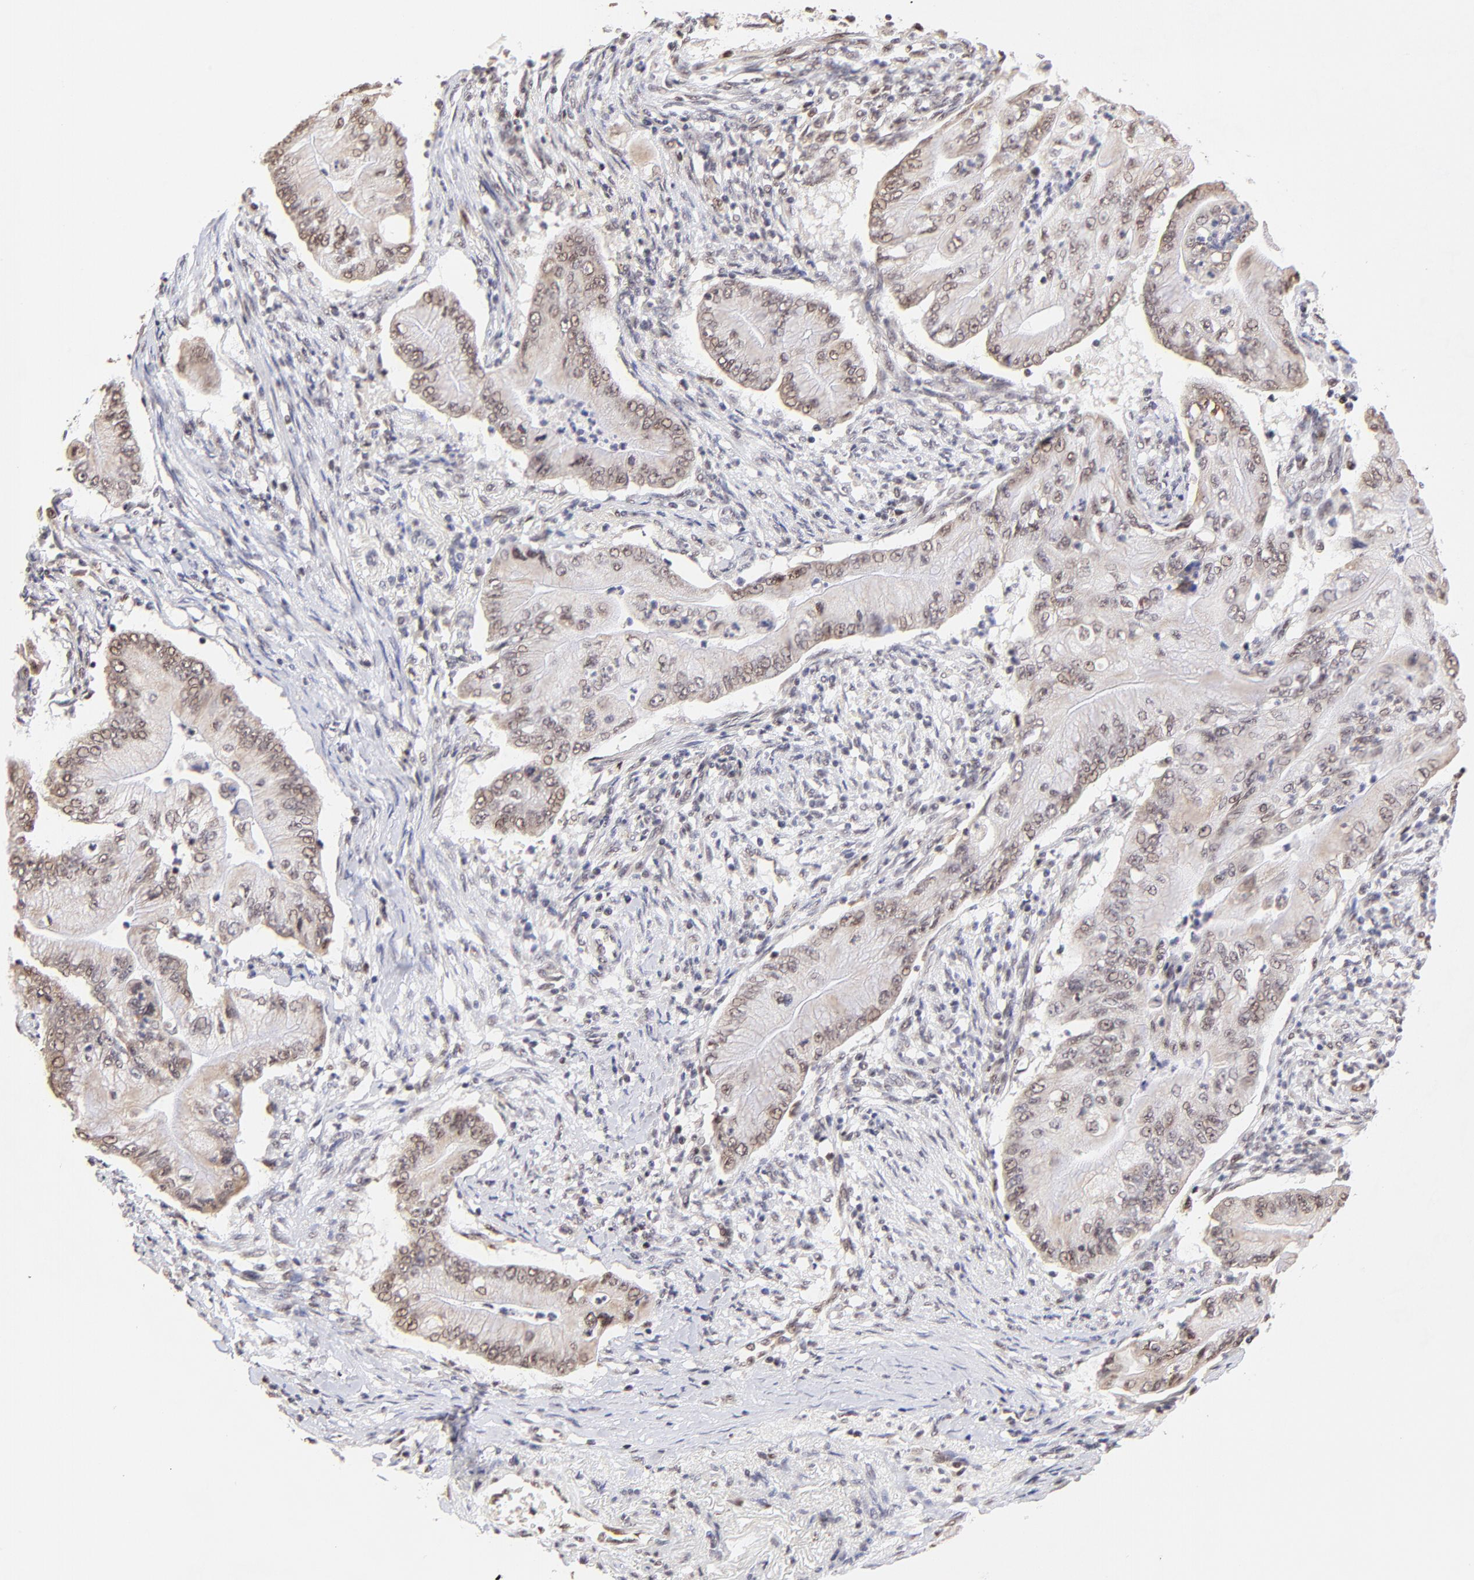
{"staining": {"intensity": "weak", "quantity": ">75%", "location": "cytoplasmic/membranous,nuclear"}, "tissue": "pancreatic cancer", "cell_type": "Tumor cells", "image_type": "cancer", "snomed": [{"axis": "morphology", "description": "Adenocarcinoma, NOS"}, {"axis": "topography", "description": "Pancreas"}], "caption": "Protein staining of adenocarcinoma (pancreatic) tissue demonstrates weak cytoplasmic/membranous and nuclear positivity in approximately >75% of tumor cells.", "gene": "ZNF670", "patient": {"sex": "male", "age": 62}}